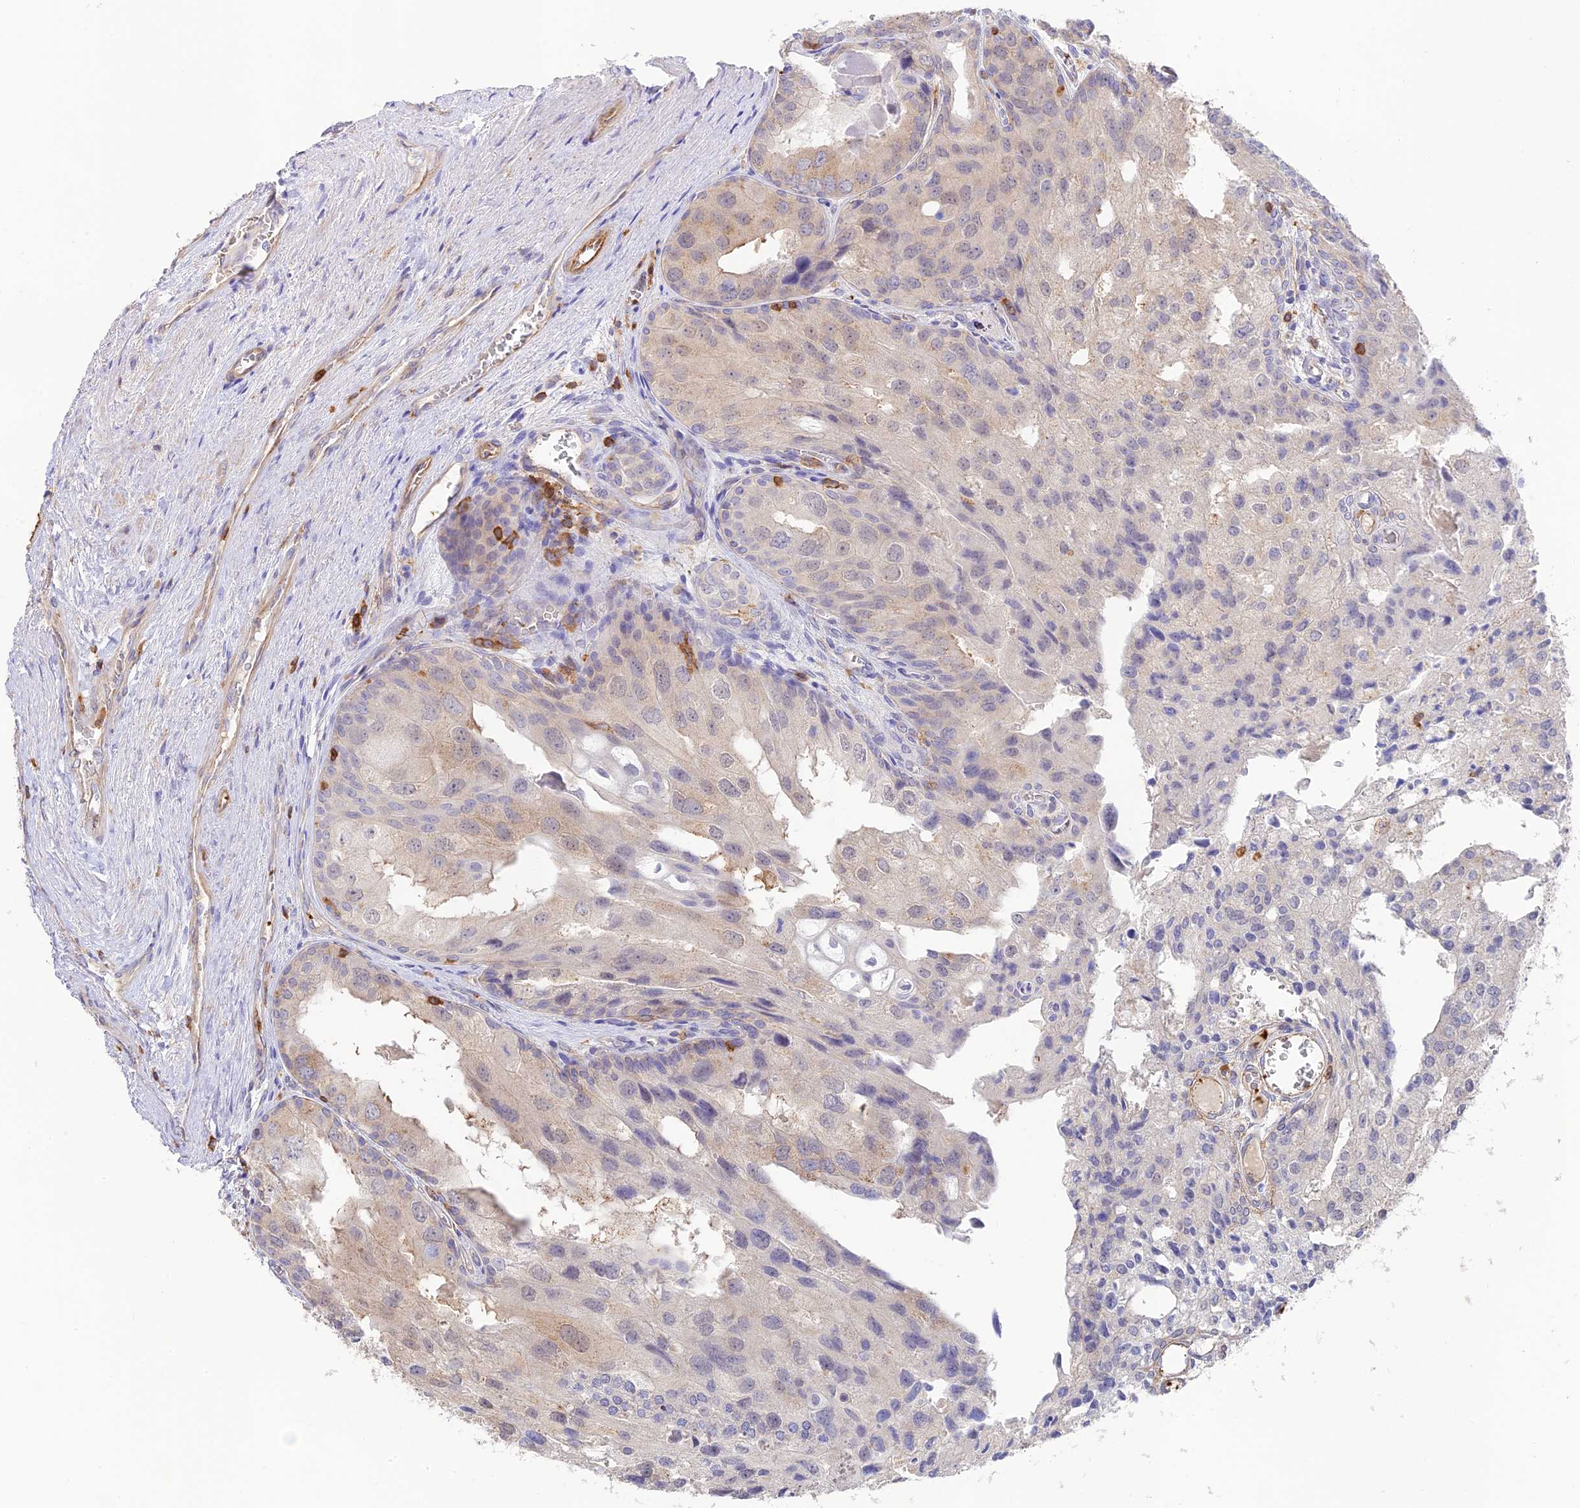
{"staining": {"intensity": "weak", "quantity": "<25%", "location": "cytoplasmic/membranous"}, "tissue": "prostate cancer", "cell_type": "Tumor cells", "image_type": "cancer", "snomed": [{"axis": "morphology", "description": "Adenocarcinoma, High grade"}, {"axis": "topography", "description": "Prostate"}], "caption": "This is an immunohistochemistry (IHC) histopathology image of human adenocarcinoma (high-grade) (prostate). There is no expression in tumor cells.", "gene": "DENND1C", "patient": {"sex": "male", "age": 62}}